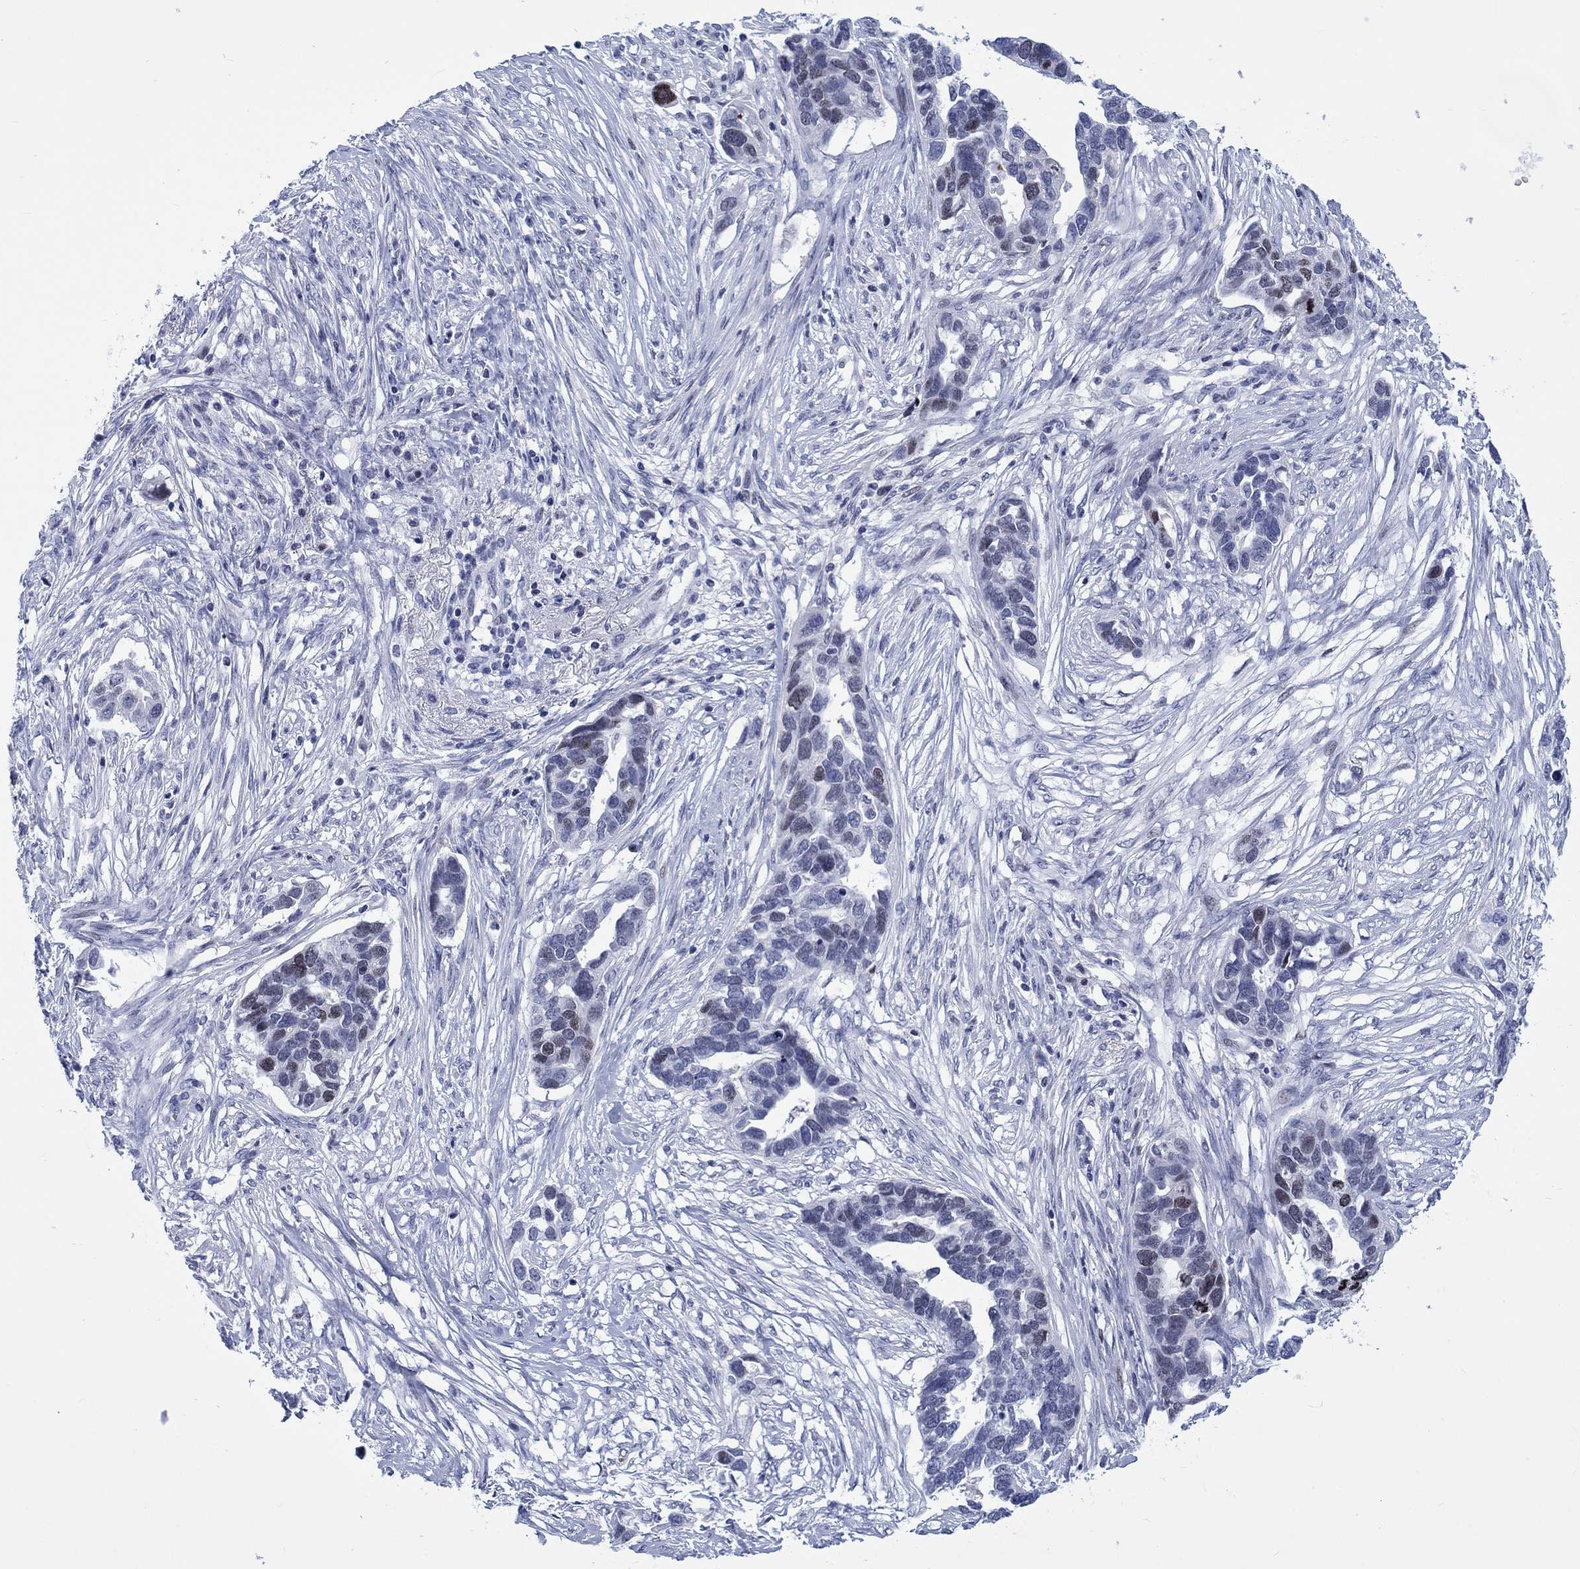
{"staining": {"intensity": "moderate", "quantity": "<25%", "location": "nuclear"}, "tissue": "ovarian cancer", "cell_type": "Tumor cells", "image_type": "cancer", "snomed": [{"axis": "morphology", "description": "Cystadenocarcinoma, serous, NOS"}, {"axis": "topography", "description": "Ovary"}], "caption": "IHC (DAB) staining of human ovarian cancer (serous cystadenocarcinoma) reveals moderate nuclear protein positivity in approximately <25% of tumor cells. The staining was performed using DAB, with brown indicating positive protein expression. Nuclei are stained blue with hematoxylin.", "gene": "CDCA2", "patient": {"sex": "female", "age": 54}}